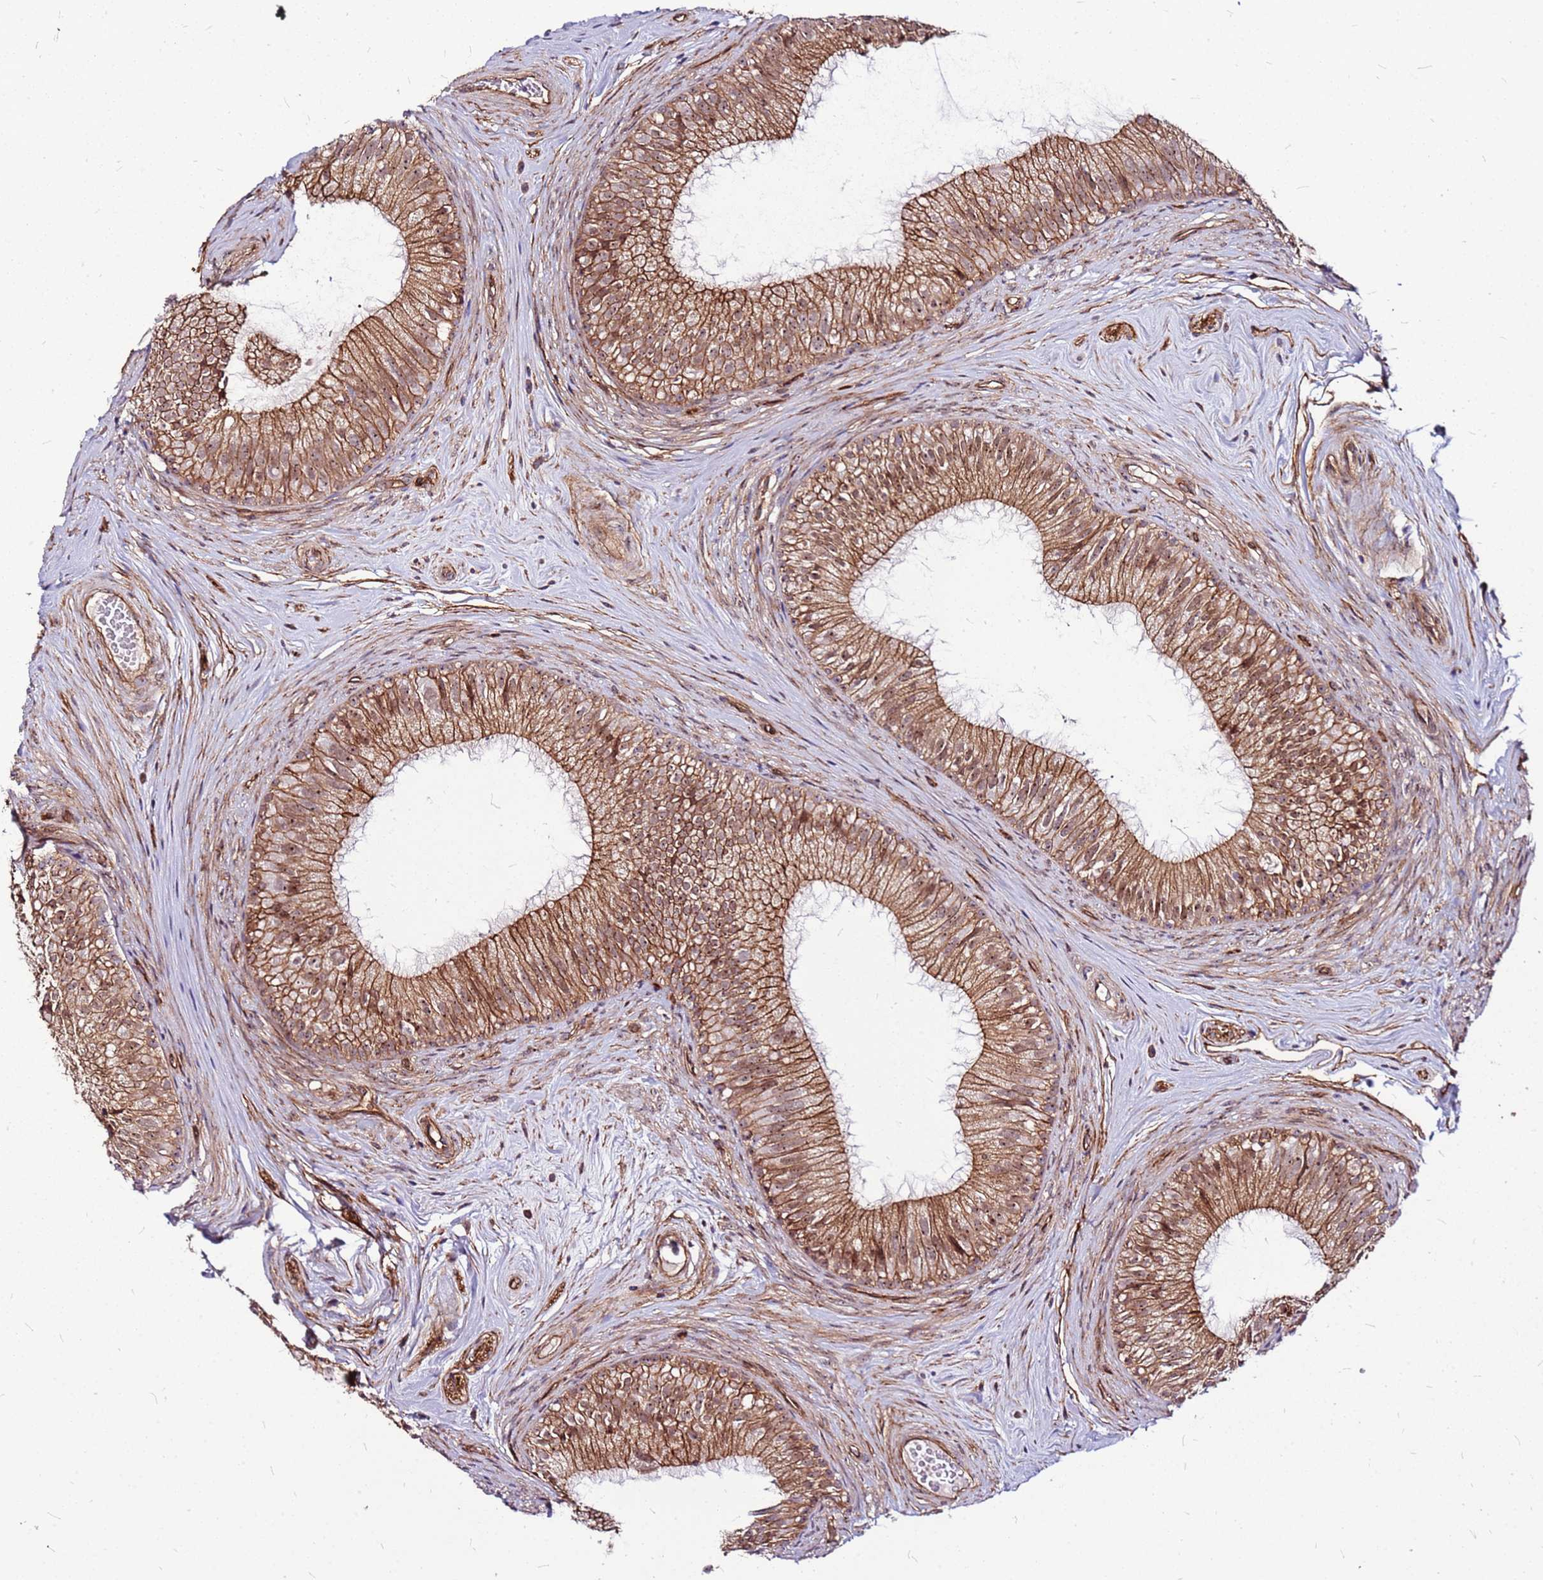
{"staining": {"intensity": "moderate", "quantity": ">75%", "location": "cytoplasmic/membranous,nuclear"}, "tissue": "epididymis", "cell_type": "Glandular cells", "image_type": "normal", "snomed": [{"axis": "morphology", "description": "Normal tissue, NOS"}, {"axis": "topography", "description": "Epididymis"}], "caption": "DAB immunohistochemical staining of unremarkable epididymis exhibits moderate cytoplasmic/membranous,nuclear protein expression in about >75% of glandular cells.", "gene": "TOPAZ1", "patient": {"sex": "male", "age": 34}}